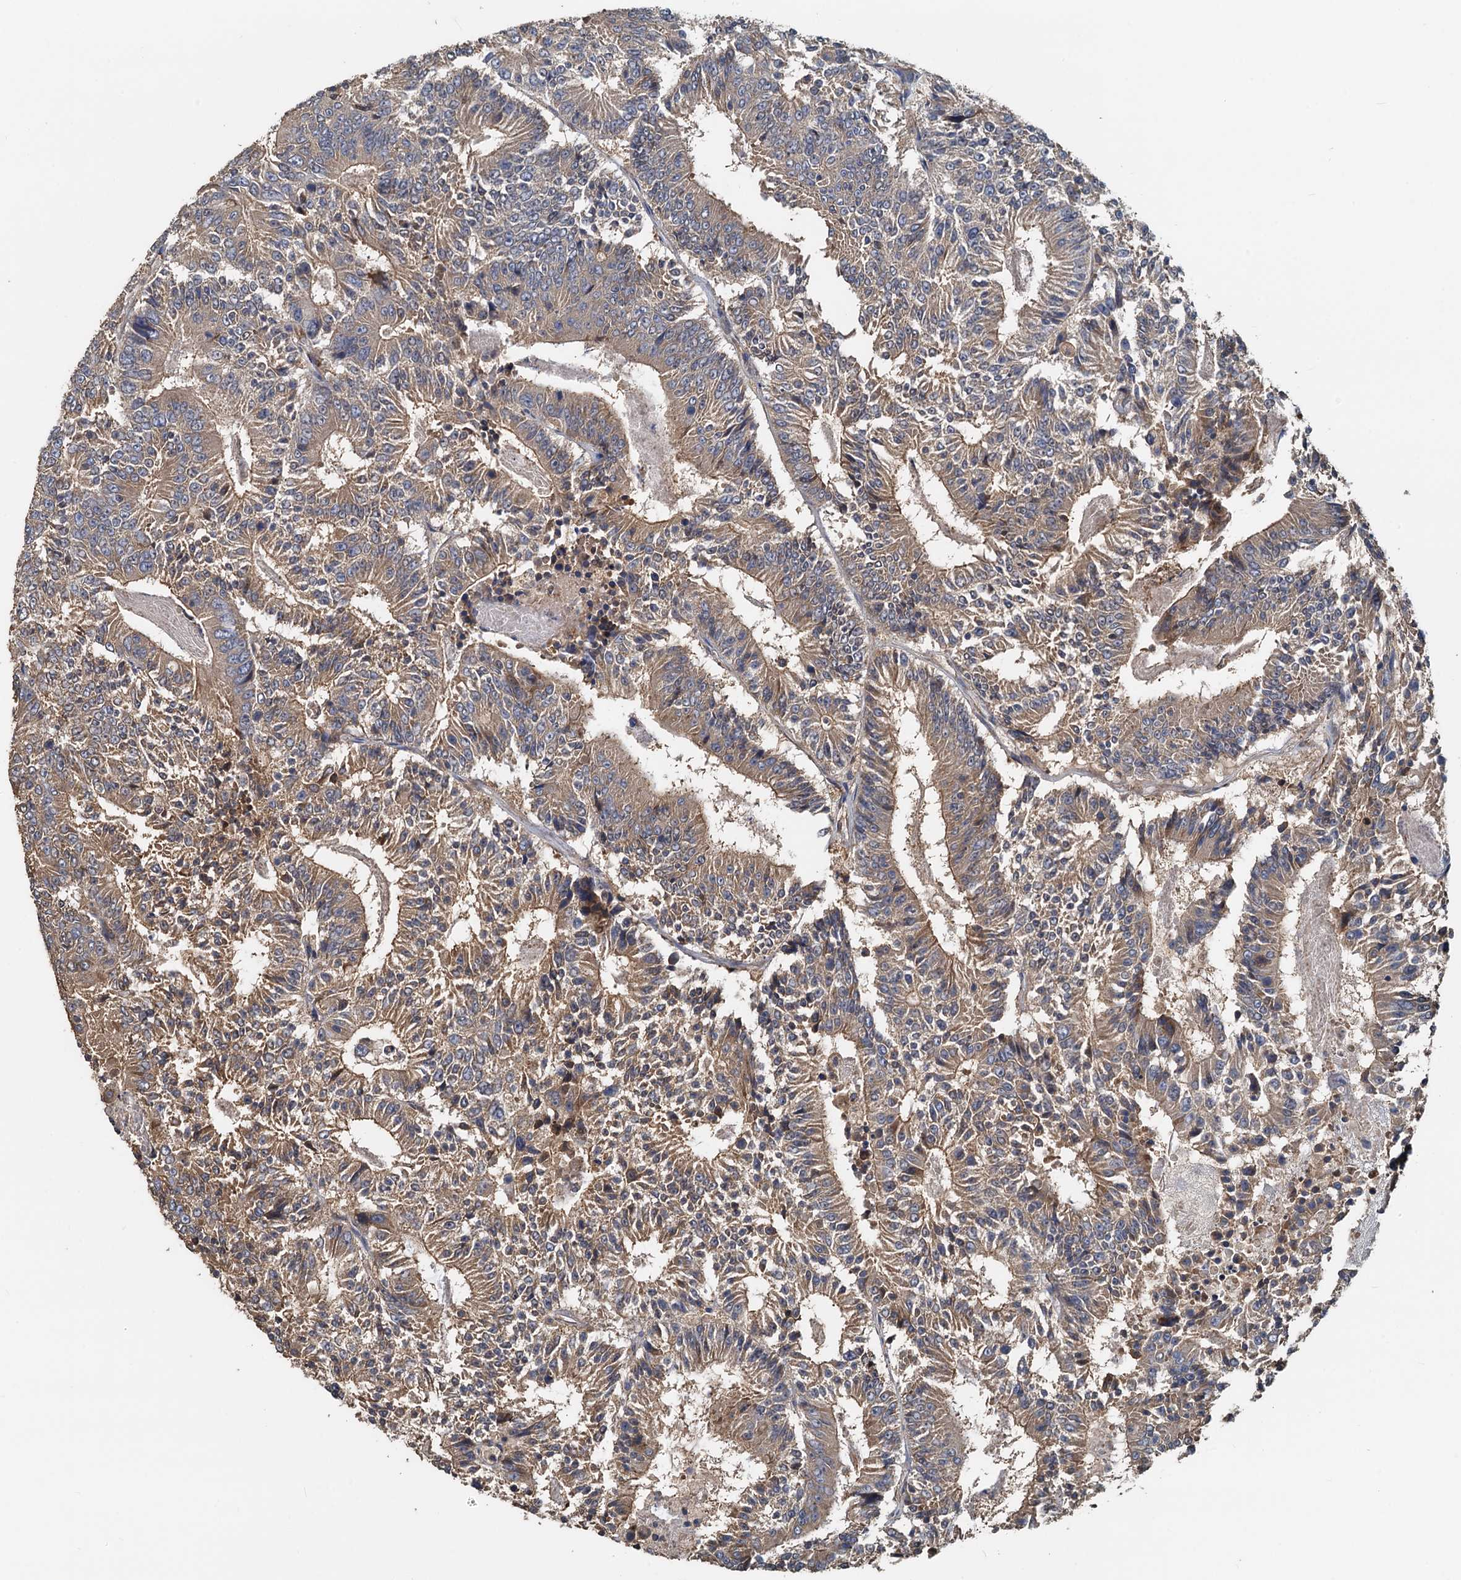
{"staining": {"intensity": "moderate", "quantity": ">75%", "location": "cytoplasmic/membranous"}, "tissue": "colorectal cancer", "cell_type": "Tumor cells", "image_type": "cancer", "snomed": [{"axis": "morphology", "description": "Adenocarcinoma, NOS"}, {"axis": "topography", "description": "Colon"}], "caption": "There is medium levels of moderate cytoplasmic/membranous positivity in tumor cells of colorectal adenocarcinoma, as demonstrated by immunohistochemical staining (brown color).", "gene": "HYI", "patient": {"sex": "male", "age": 83}}